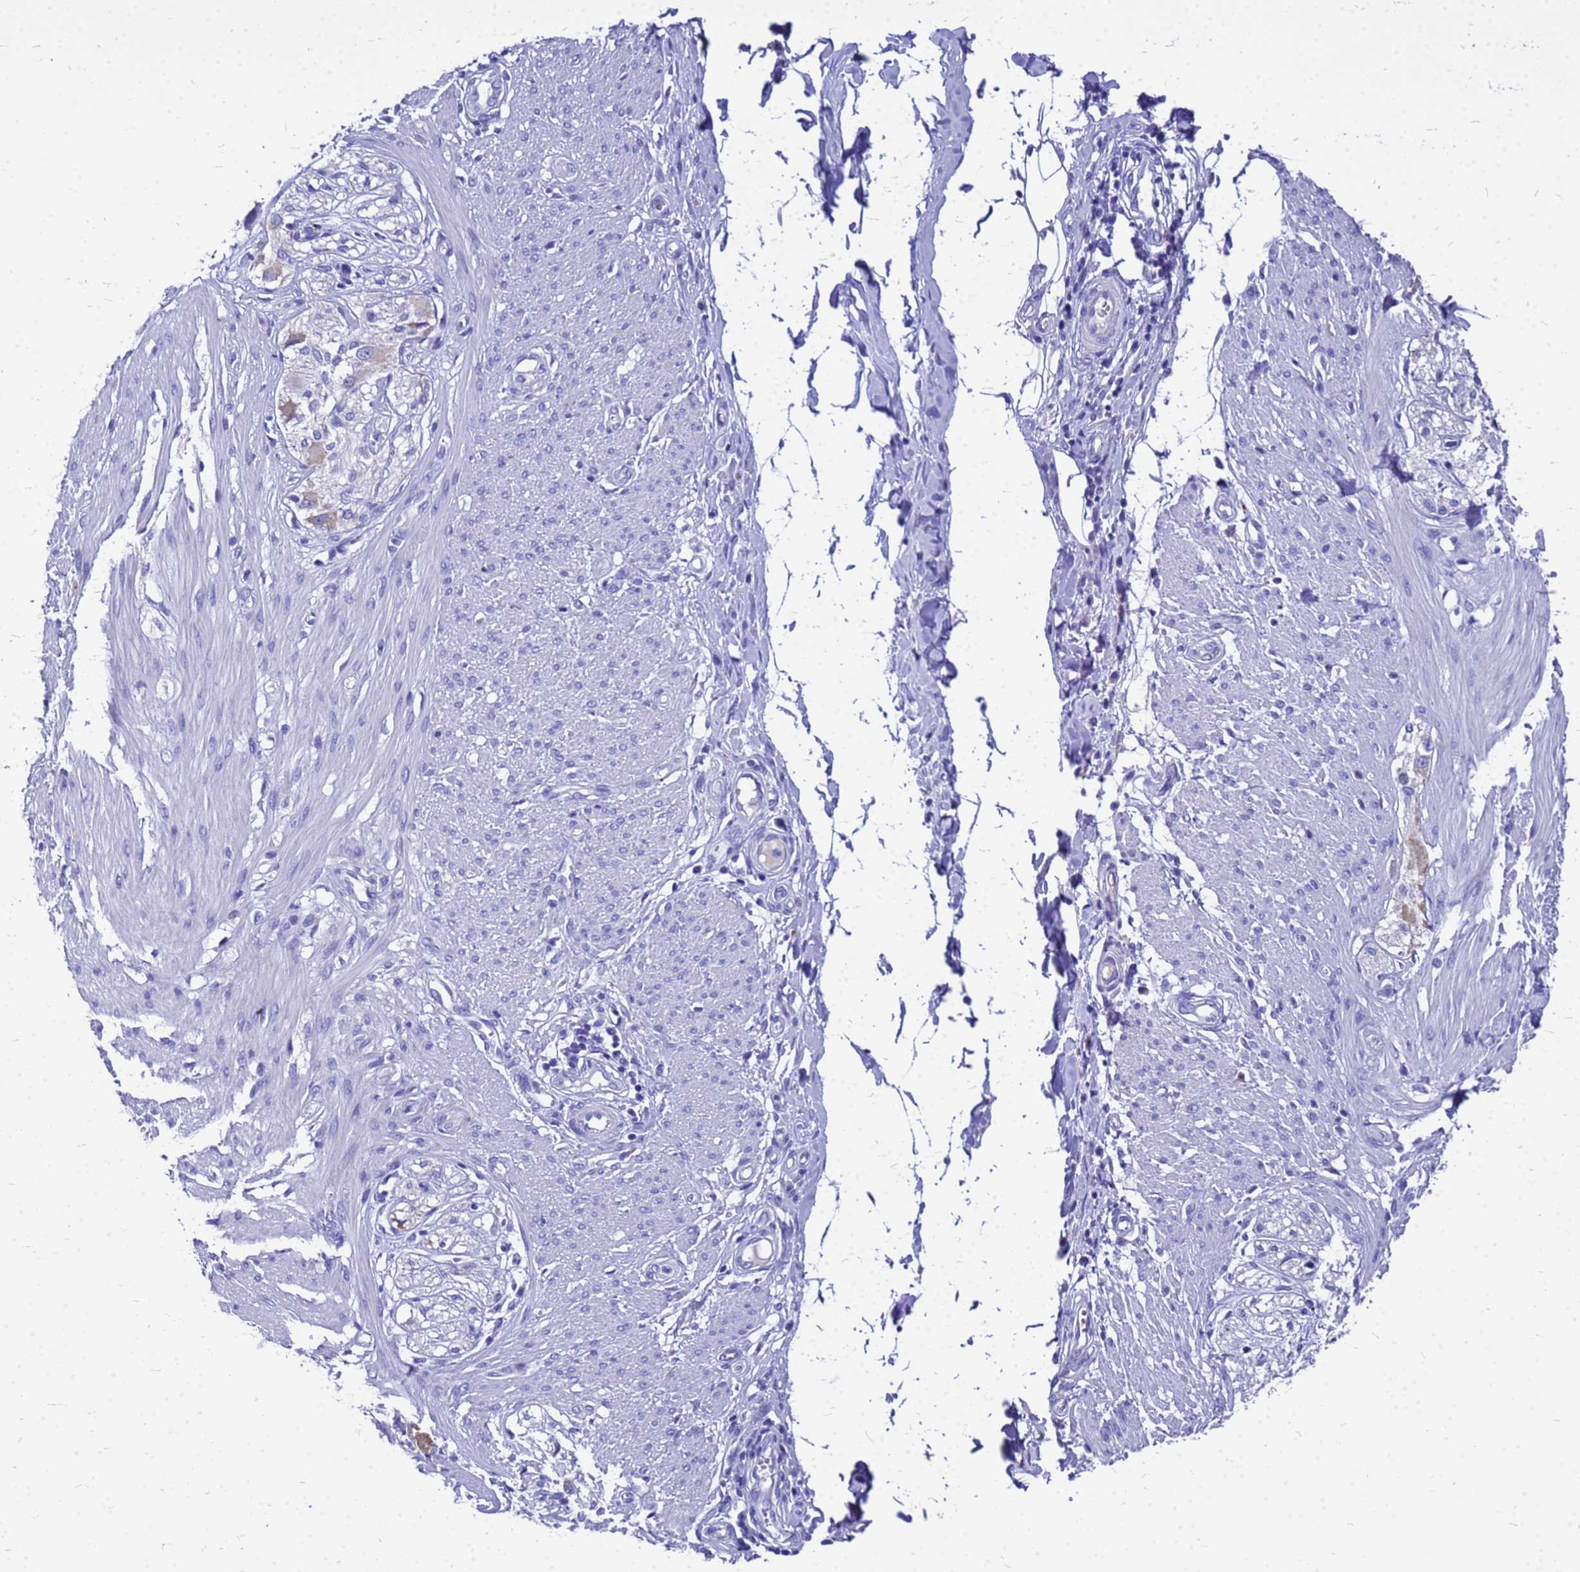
{"staining": {"intensity": "negative", "quantity": "none", "location": "none"}, "tissue": "smooth muscle", "cell_type": "Smooth muscle cells", "image_type": "normal", "snomed": [{"axis": "morphology", "description": "Normal tissue, NOS"}, {"axis": "morphology", "description": "Adenocarcinoma, NOS"}, {"axis": "topography", "description": "Colon"}, {"axis": "topography", "description": "Peripheral nerve tissue"}], "caption": "Immunohistochemistry of normal smooth muscle reveals no positivity in smooth muscle cells. (DAB immunohistochemistry with hematoxylin counter stain).", "gene": "OR52E2", "patient": {"sex": "male", "age": 14}}